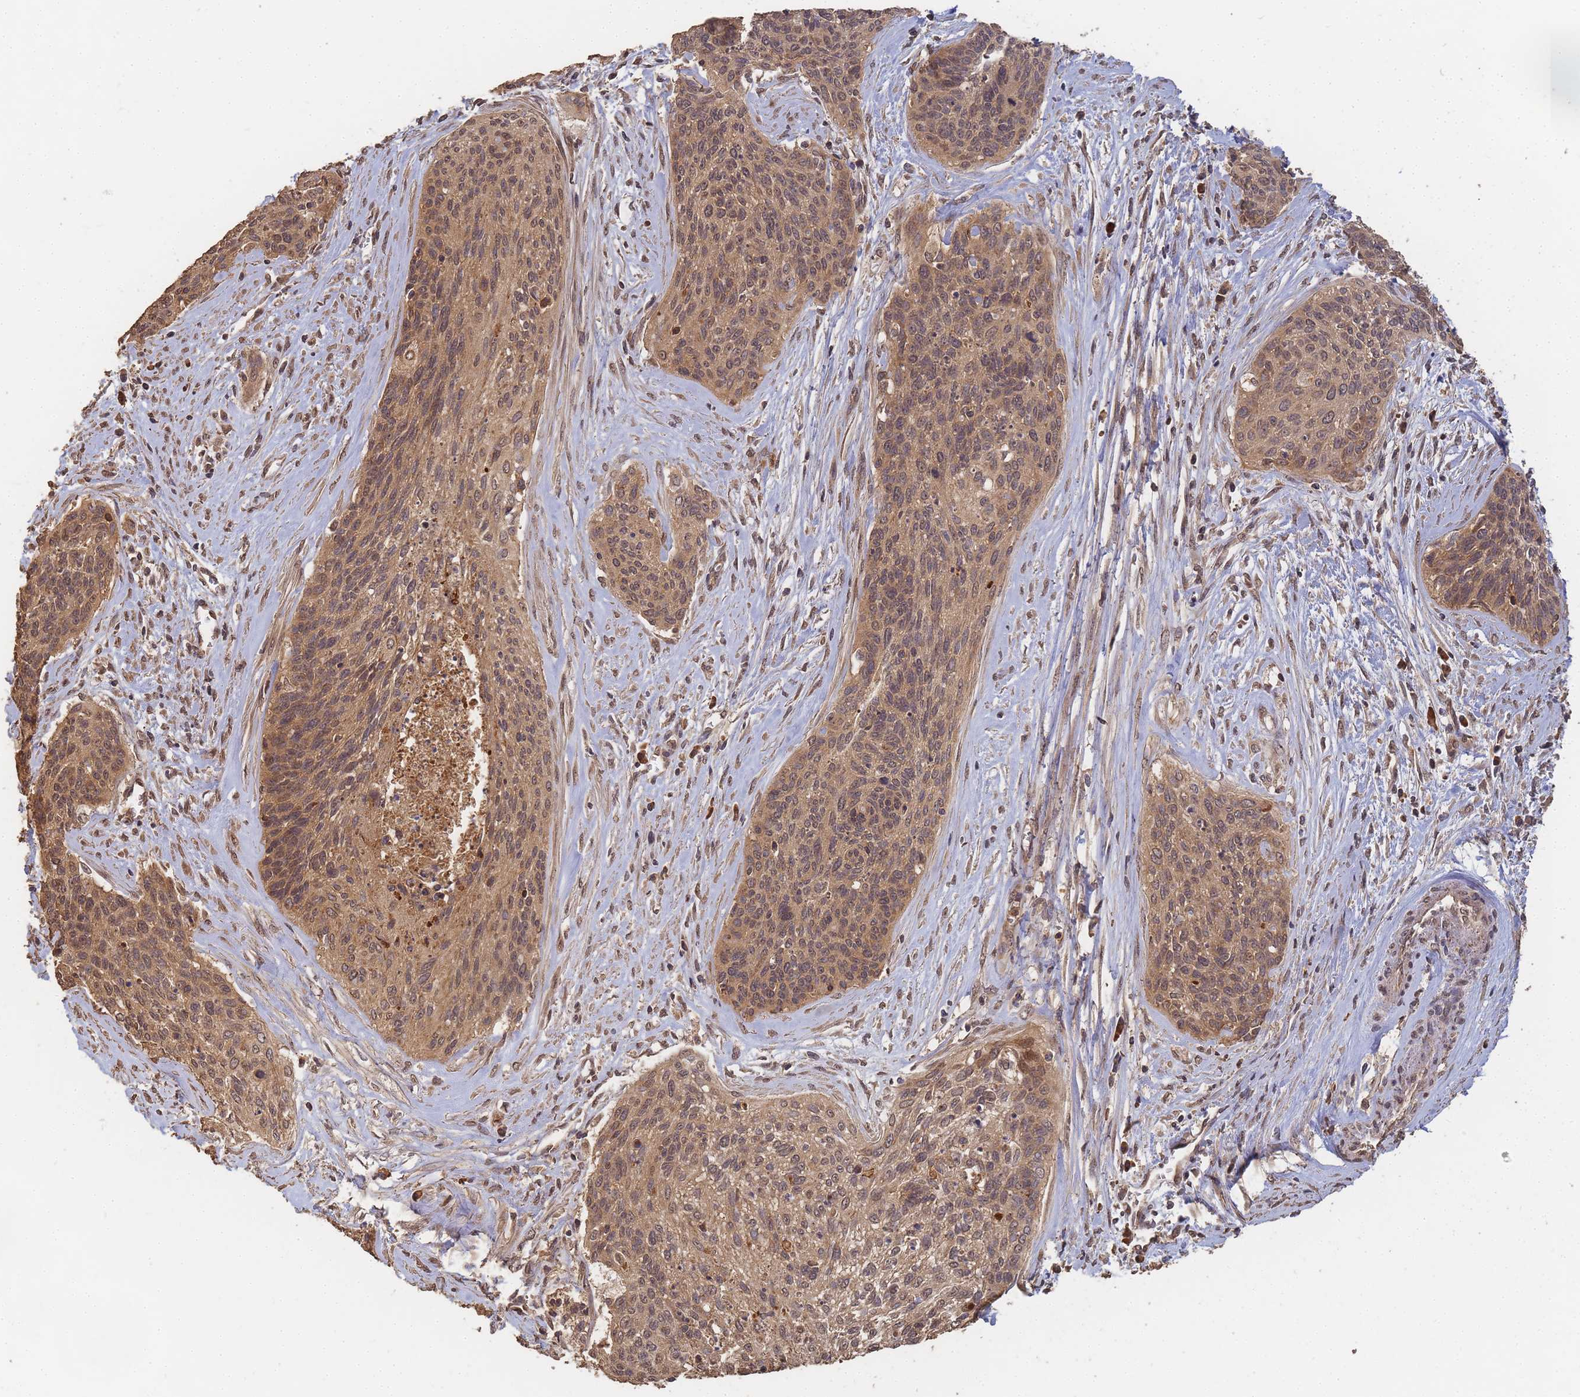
{"staining": {"intensity": "moderate", "quantity": ">75%", "location": "cytoplasmic/membranous,nuclear"}, "tissue": "cervical cancer", "cell_type": "Tumor cells", "image_type": "cancer", "snomed": [{"axis": "morphology", "description": "Squamous cell carcinoma, NOS"}, {"axis": "topography", "description": "Cervix"}], "caption": "Immunohistochemistry of human cervical cancer (squamous cell carcinoma) exhibits medium levels of moderate cytoplasmic/membranous and nuclear staining in approximately >75% of tumor cells.", "gene": "ALKBH1", "patient": {"sex": "female", "age": 55}}